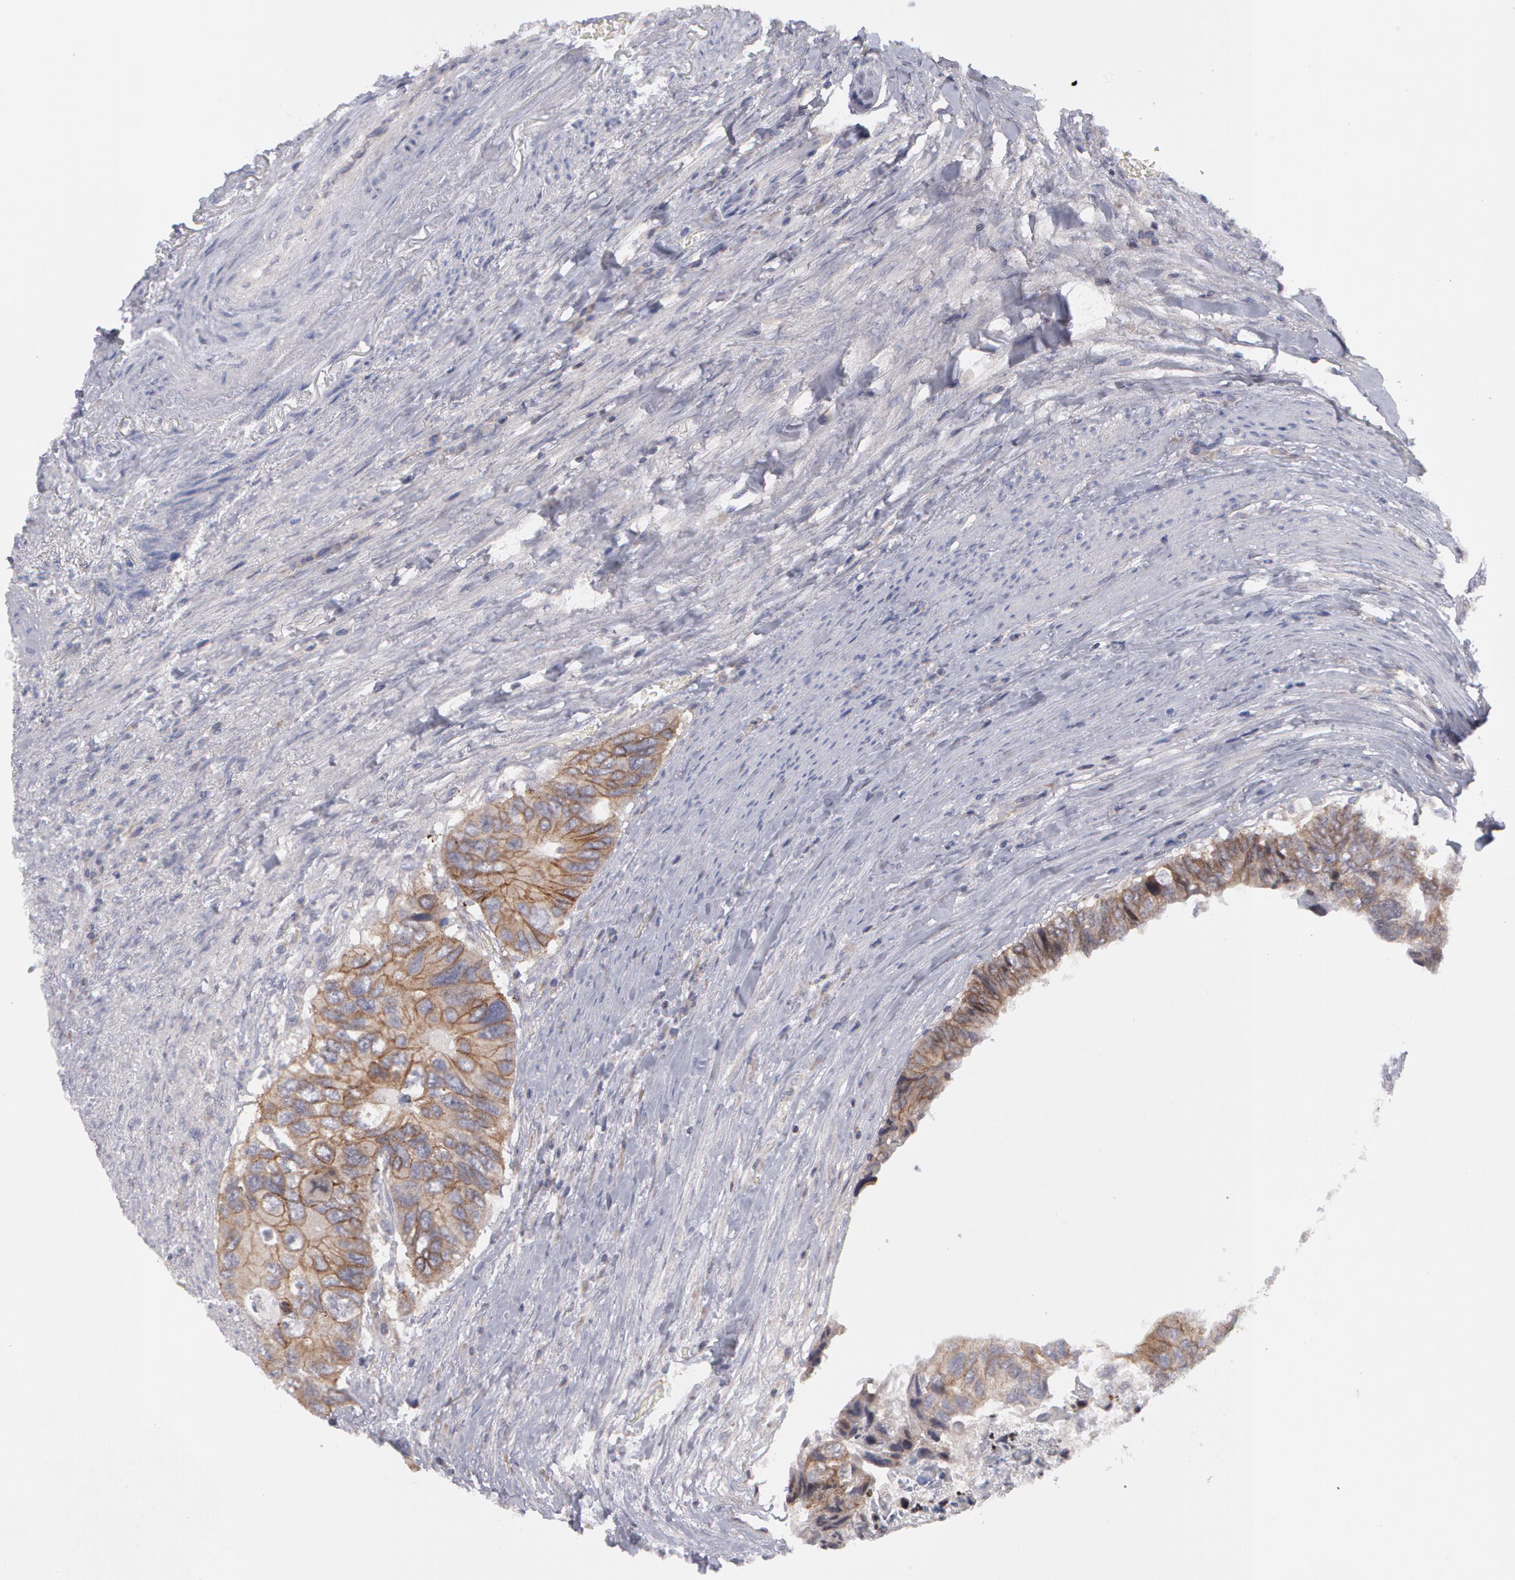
{"staining": {"intensity": "weak", "quantity": ">75%", "location": "cytoplasmic/membranous"}, "tissue": "colorectal cancer", "cell_type": "Tumor cells", "image_type": "cancer", "snomed": [{"axis": "morphology", "description": "Adenocarcinoma, NOS"}, {"axis": "topography", "description": "Rectum"}], "caption": "Tumor cells display weak cytoplasmic/membranous positivity in approximately >75% of cells in colorectal cancer. (DAB (3,3'-diaminobenzidine) IHC, brown staining for protein, blue staining for nuclei).", "gene": "ERBB2", "patient": {"sex": "female", "age": 82}}